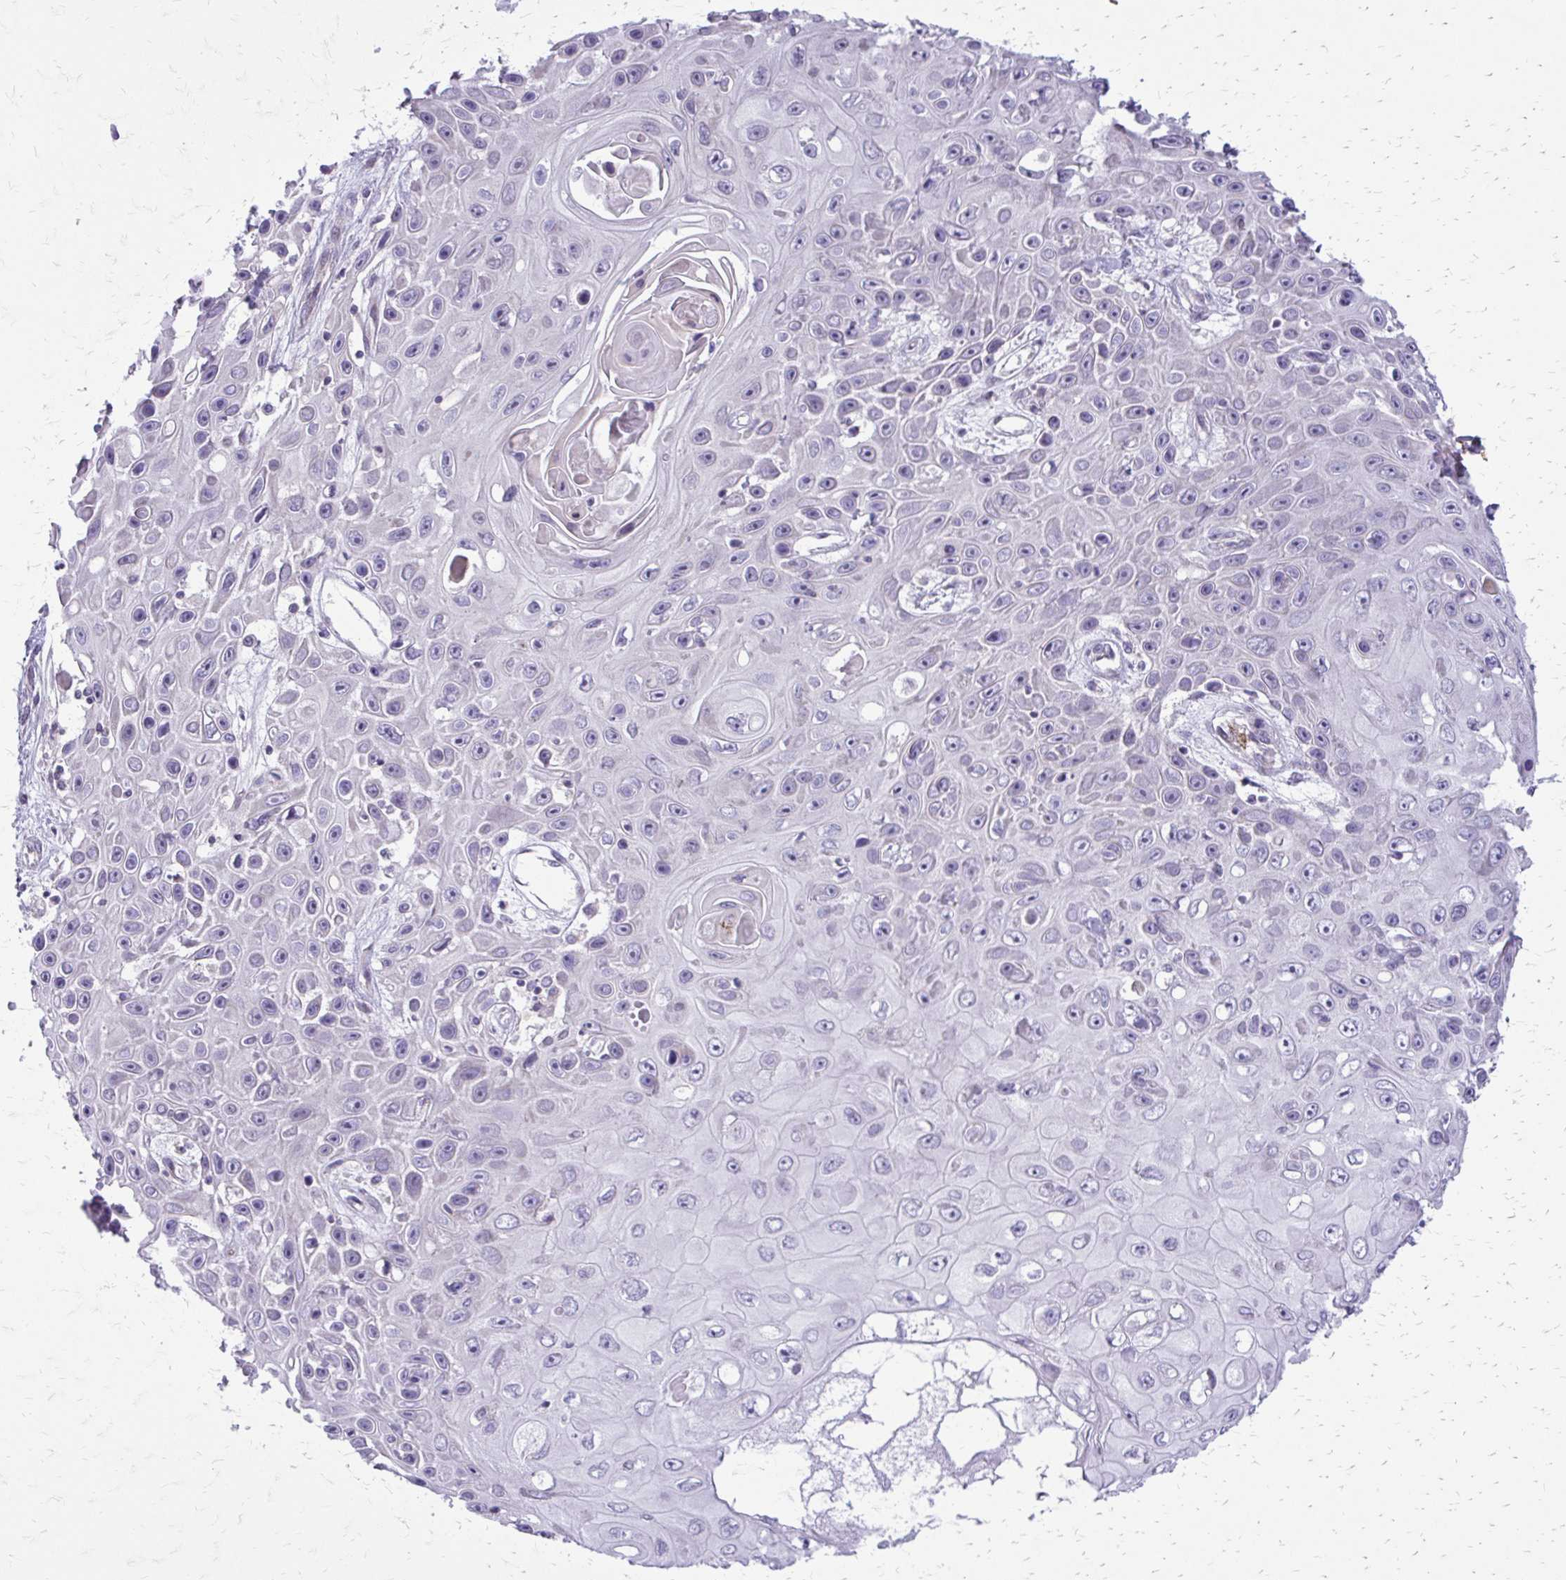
{"staining": {"intensity": "negative", "quantity": "none", "location": "none"}, "tissue": "skin cancer", "cell_type": "Tumor cells", "image_type": "cancer", "snomed": [{"axis": "morphology", "description": "Squamous cell carcinoma, NOS"}, {"axis": "topography", "description": "Skin"}], "caption": "A micrograph of human squamous cell carcinoma (skin) is negative for staining in tumor cells.", "gene": "FUNDC2", "patient": {"sex": "male", "age": 82}}